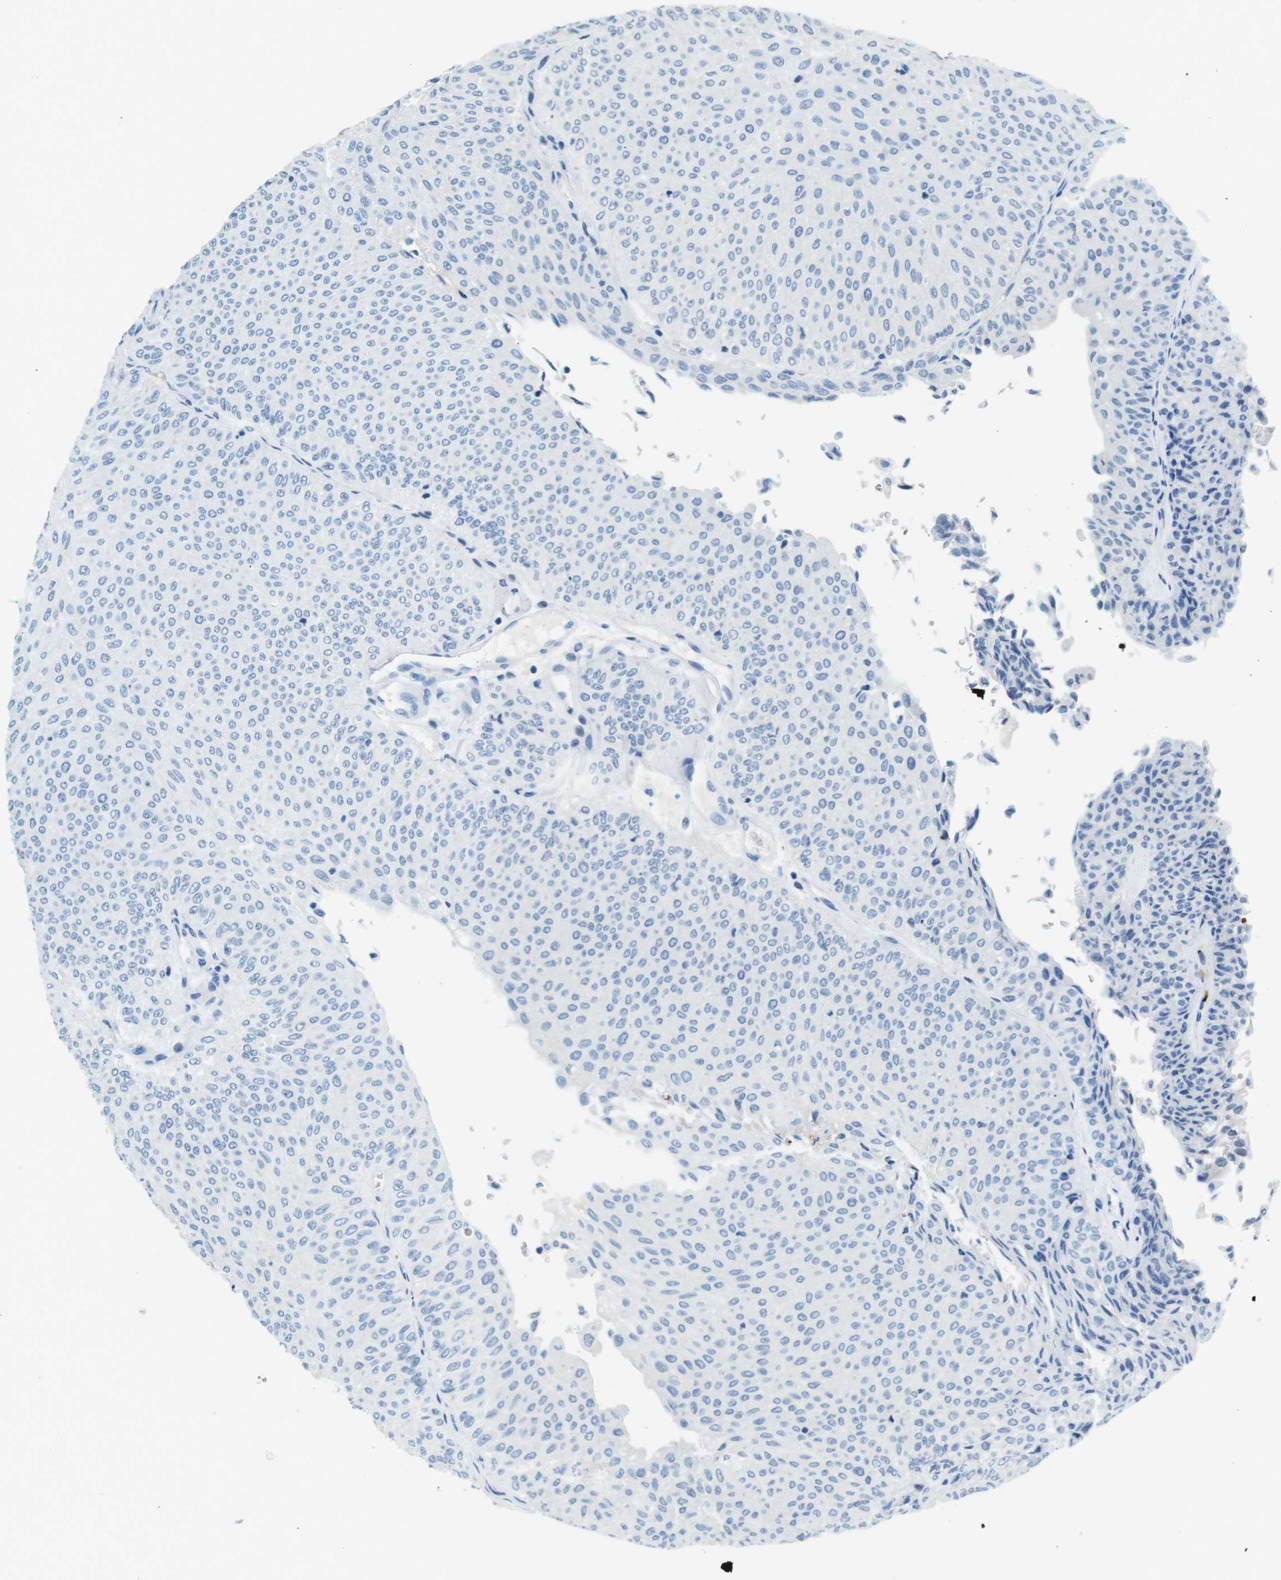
{"staining": {"intensity": "negative", "quantity": "none", "location": "none"}, "tissue": "urothelial cancer", "cell_type": "Tumor cells", "image_type": "cancer", "snomed": [{"axis": "morphology", "description": "Urothelial carcinoma, Low grade"}, {"axis": "topography", "description": "Urinary bladder"}], "caption": "There is no significant expression in tumor cells of low-grade urothelial carcinoma. (Stains: DAB (3,3'-diaminobenzidine) immunohistochemistry with hematoxylin counter stain, Microscopy: brightfield microscopy at high magnification).", "gene": "TFAP2C", "patient": {"sex": "male", "age": 78}}